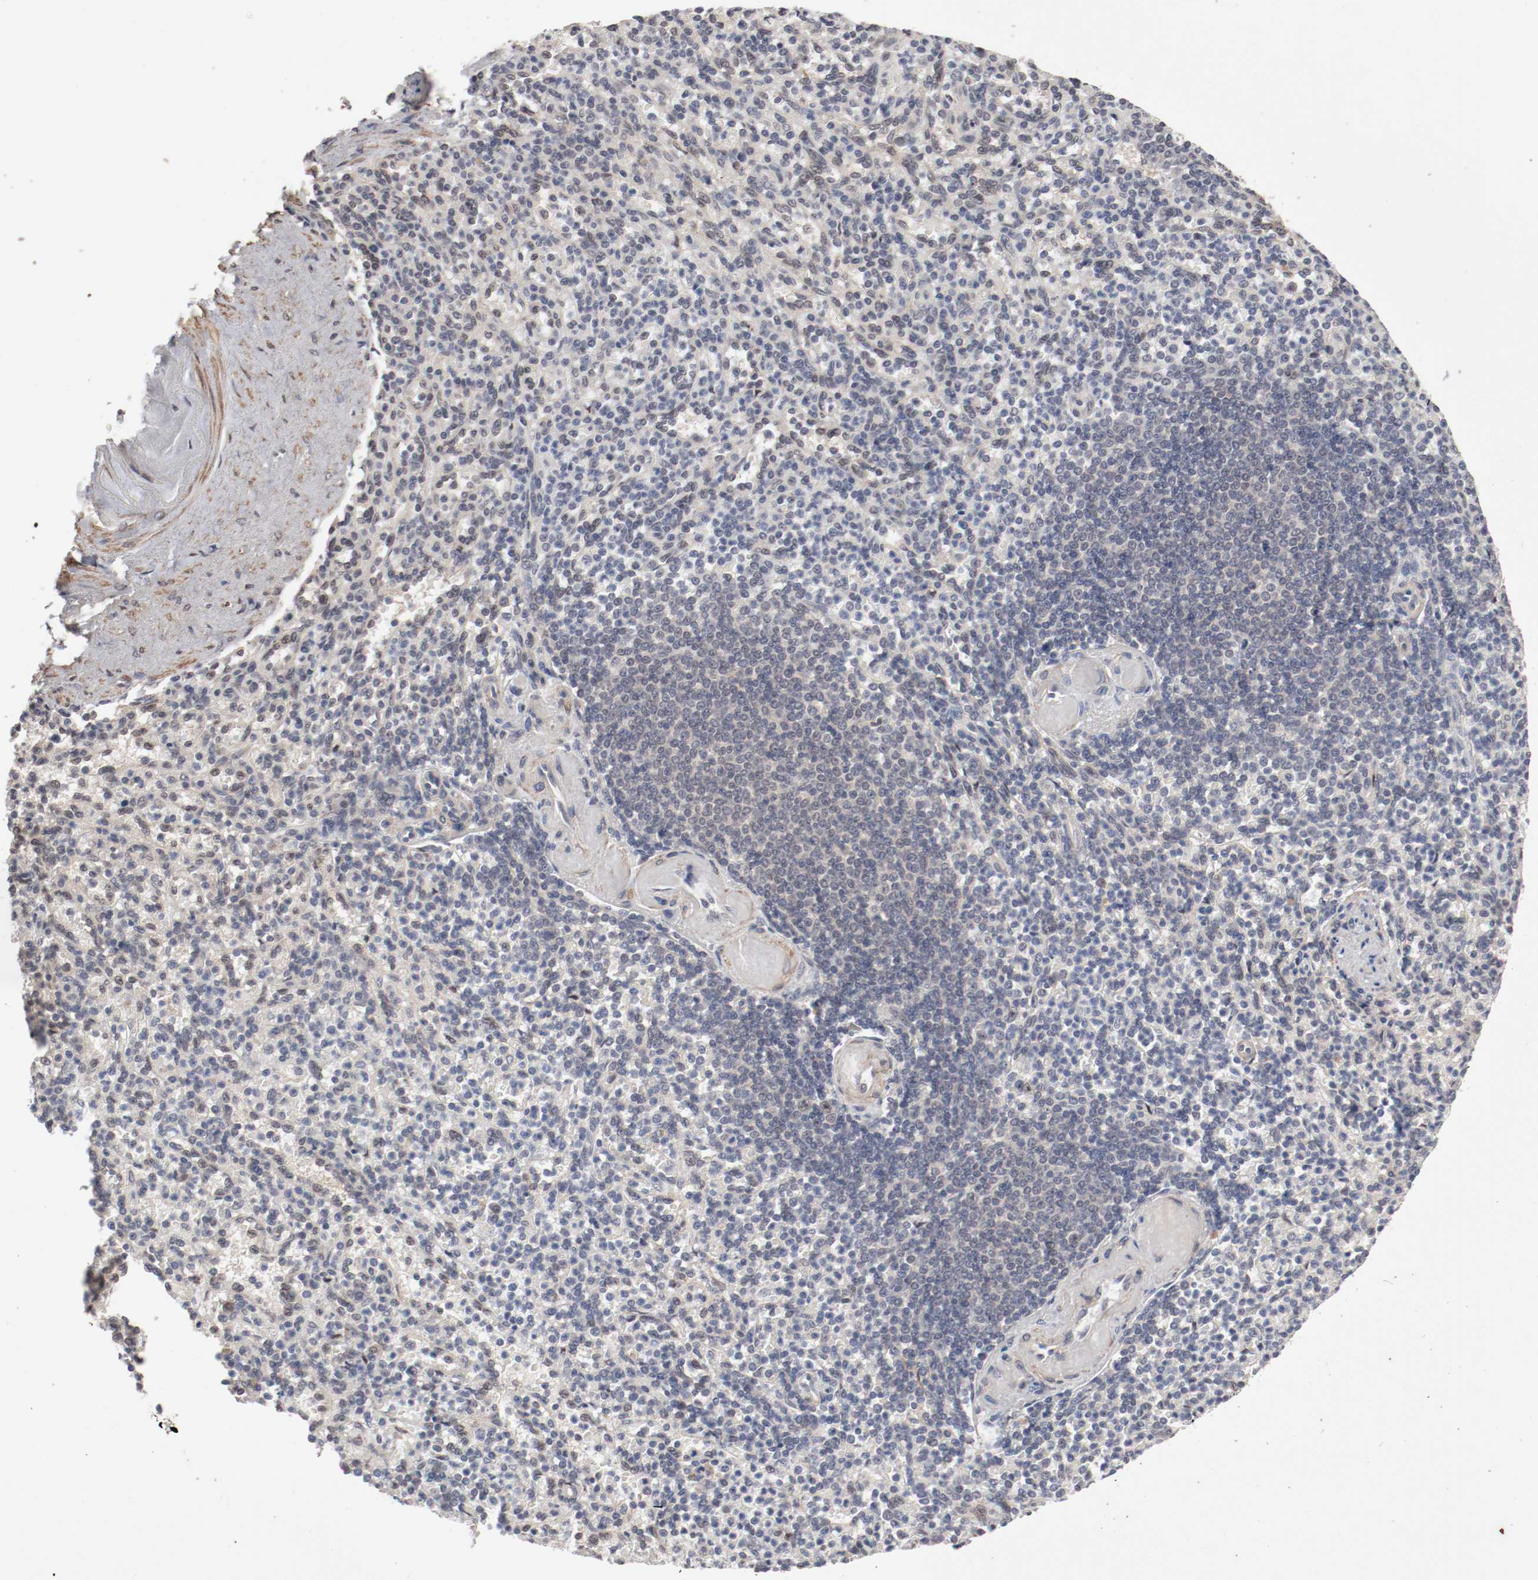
{"staining": {"intensity": "weak", "quantity": "25%-75%", "location": "cytoplasmic/membranous,nuclear"}, "tissue": "spleen", "cell_type": "Cells in red pulp", "image_type": "normal", "snomed": [{"axis": "morphology", "description": "Normal tissue, NOS"}, {"axis": "topography", "description": "Spleen"}], "caption": "Immunohistochemistry (IHC) (DAB) staining of normal spleen displays weak cytoplasmic/membranous,nuclear protein expression in about 25%-75% of cells in red pulp. The staining was performed using DAB (3,3'-diaminobenzidine), with brown indicating positive protein expression. Nuclei are stained blue with hematoxylin.", "gene": "CSNK2B", "patient": {"sex": "female", "age": 74}}